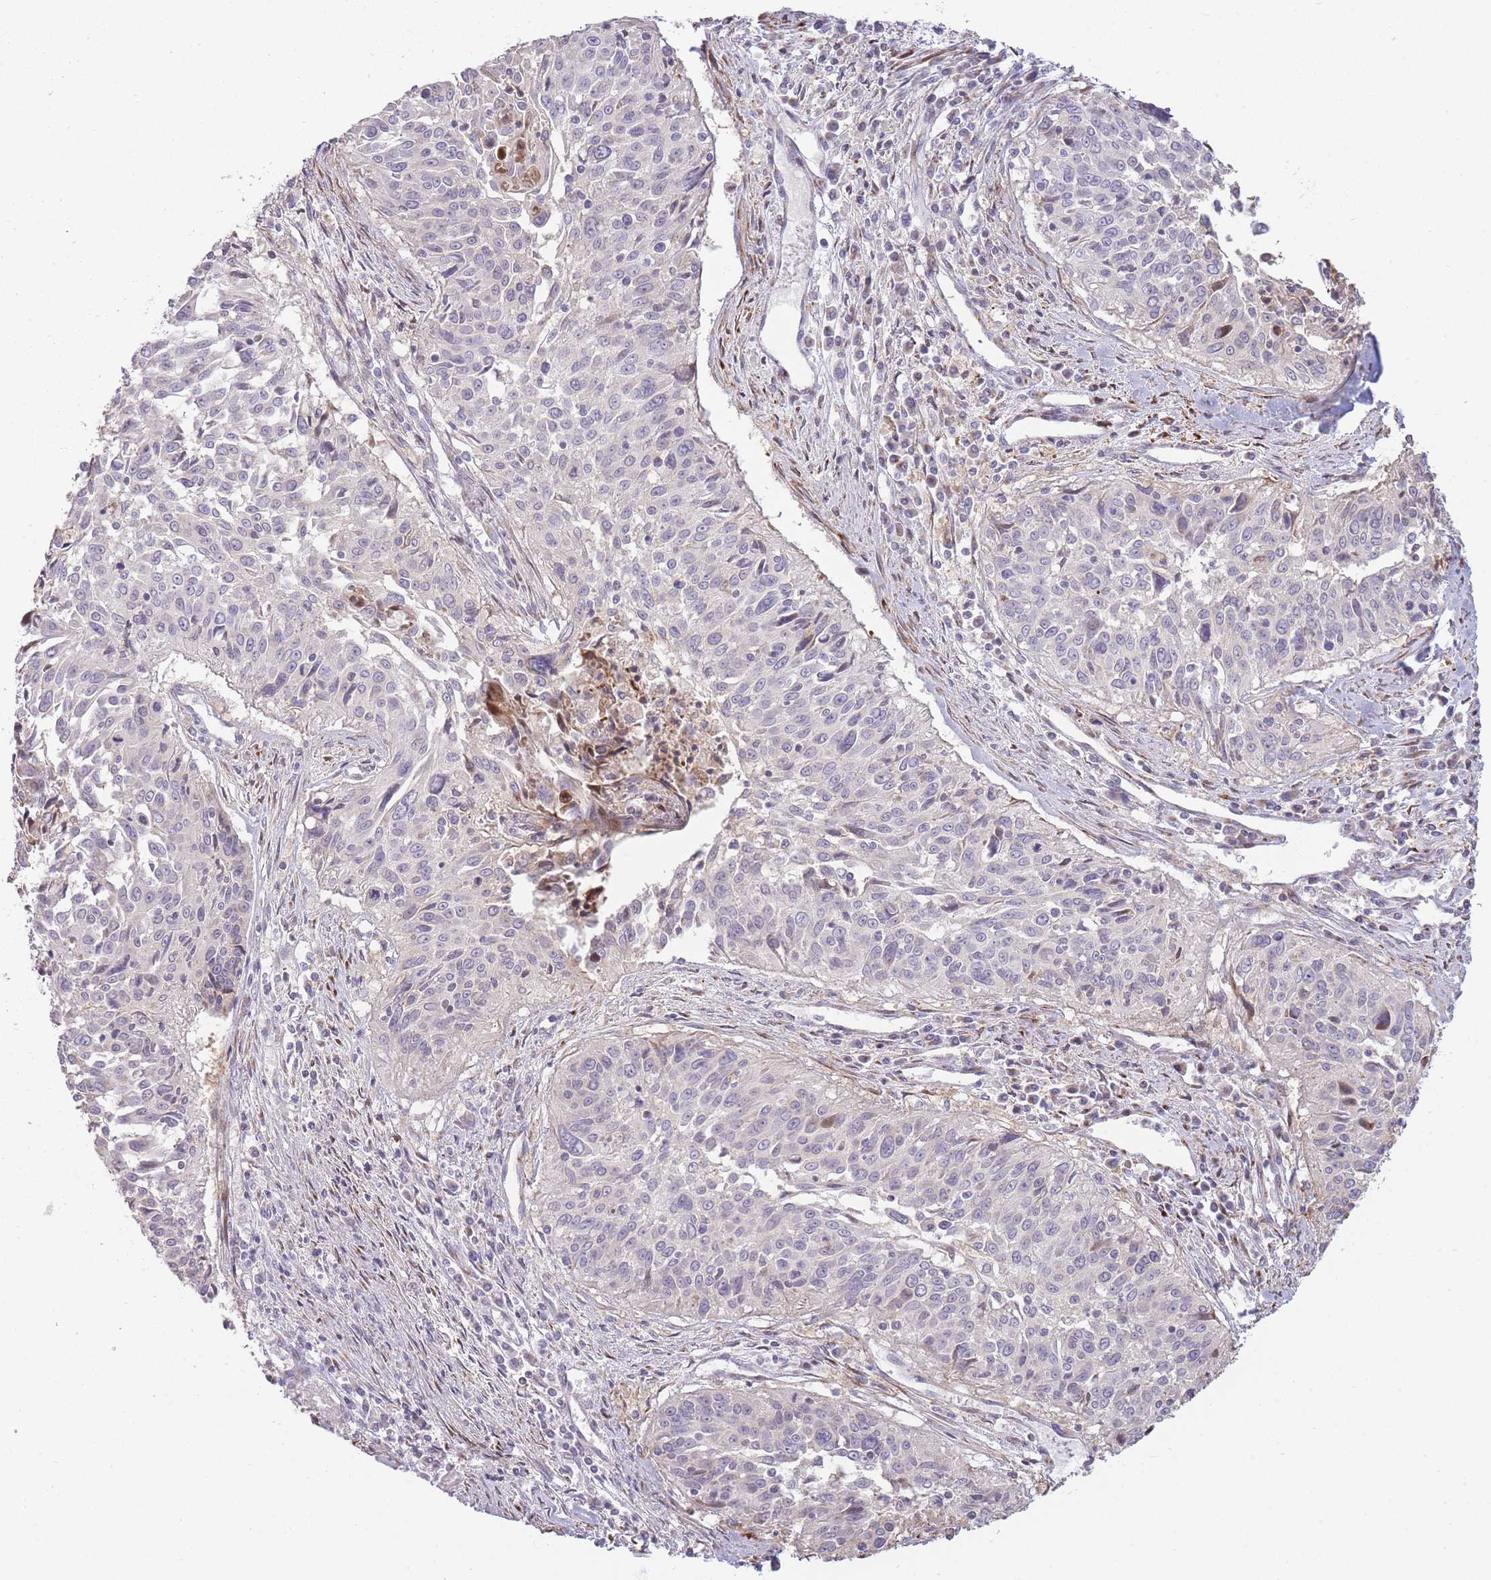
{"staining": {"intensity": "negative", "quantity": "none", "location": "none"}, "tissue": "cervical cancer", "cell_type": "Tumor cells", "image_type": "cancer", "snomed": [{"axis": "morphology", "description": "Squamous cell carcinoma, NOS"}, {"axis": "topography", "description": "Cervix"}], "caption": "This is an IHC image of human squamous cell carcinoma (cervical). There is no positivity in tumor cells.", "gene": "PPP3R2", "patient": {"sex": "female", "age": 55}}